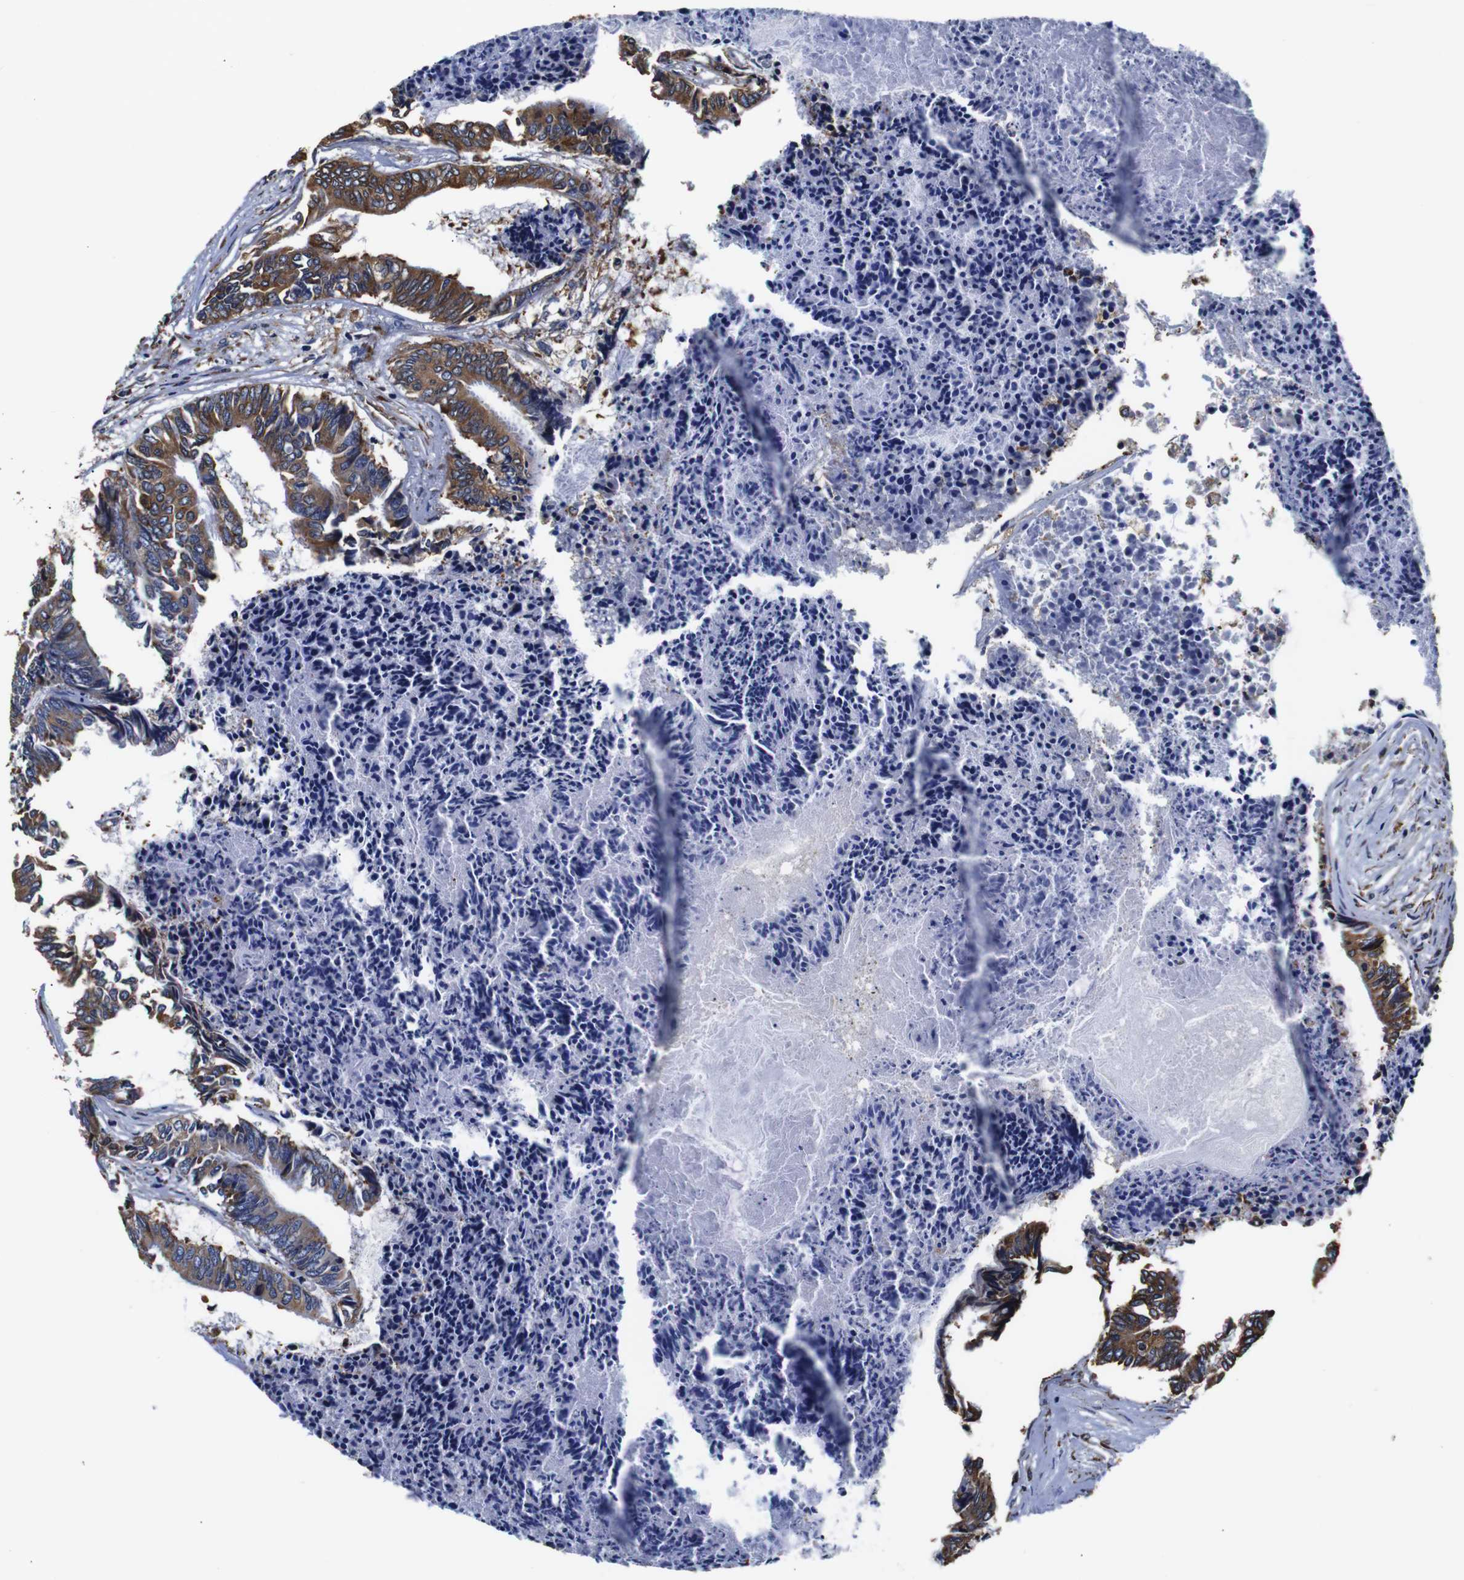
{"staining": {"intensity": "moderate", "quantity": ">75%", "location": "cytoplasmic/membranous"}, "tissue": "colorectal cancer", "cell_type": "Tumor cells", "image_type": "cancer", "snomed": [{"axis": "morphology", "description": "Adenocarcinoma, NOS"}, {"axis": "topography", "description": "Rectum"}], "caption": "Immunohistochemistry (DAB (3,3'-diaminobenzidine)) staining of colorectal cancer (adenocarcinoma) shows moderate cytoplasmic/membranous protein positivity in approximately >75% of tumor cells.", "gene": "PPIB", "patient": {"sex": "male", "age": 63}}